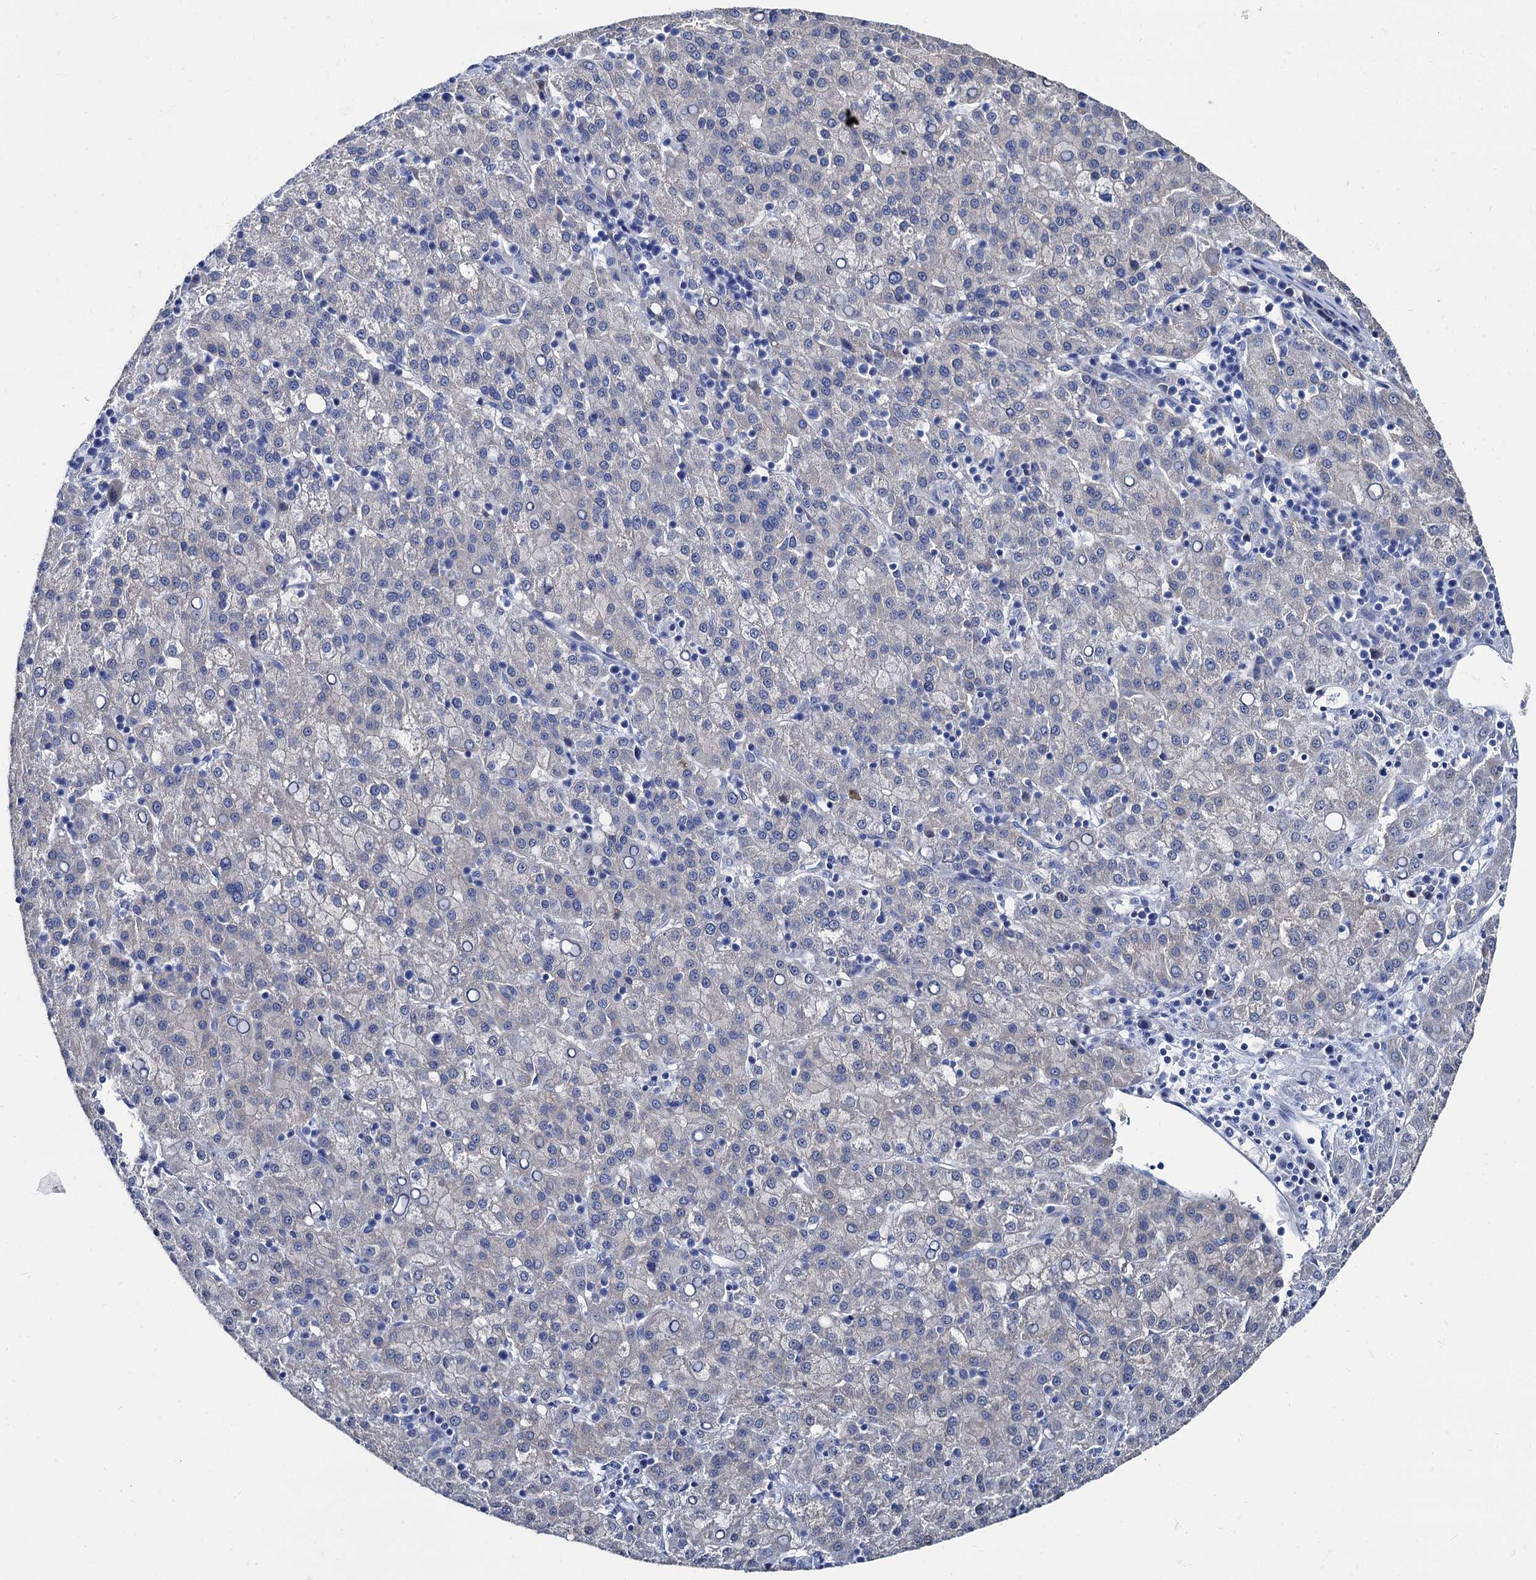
{"staining": {"intensity": "negative", "quantity": "none", "location": "none"}, "tissue": "liver cancer", "cell_type": "Tumor cells", "image_type": "cancer", "snomed": [{"axis": "morphology", "description": "Carcinoma, Hepatocellular, NOS"}, {"axis": "topography", "description": "Liver"}], "caption": "Micrograph shows no significant protein staining in tumor cells of liver hepatocellular carcinoma. Brightfield microscopy of immunohistochemistry stained with DAB (brown) and hematoxylin (blue), captured at high magnification.", "gene": "FOXR2", "patient": {"sex": "female", "age": 58}}